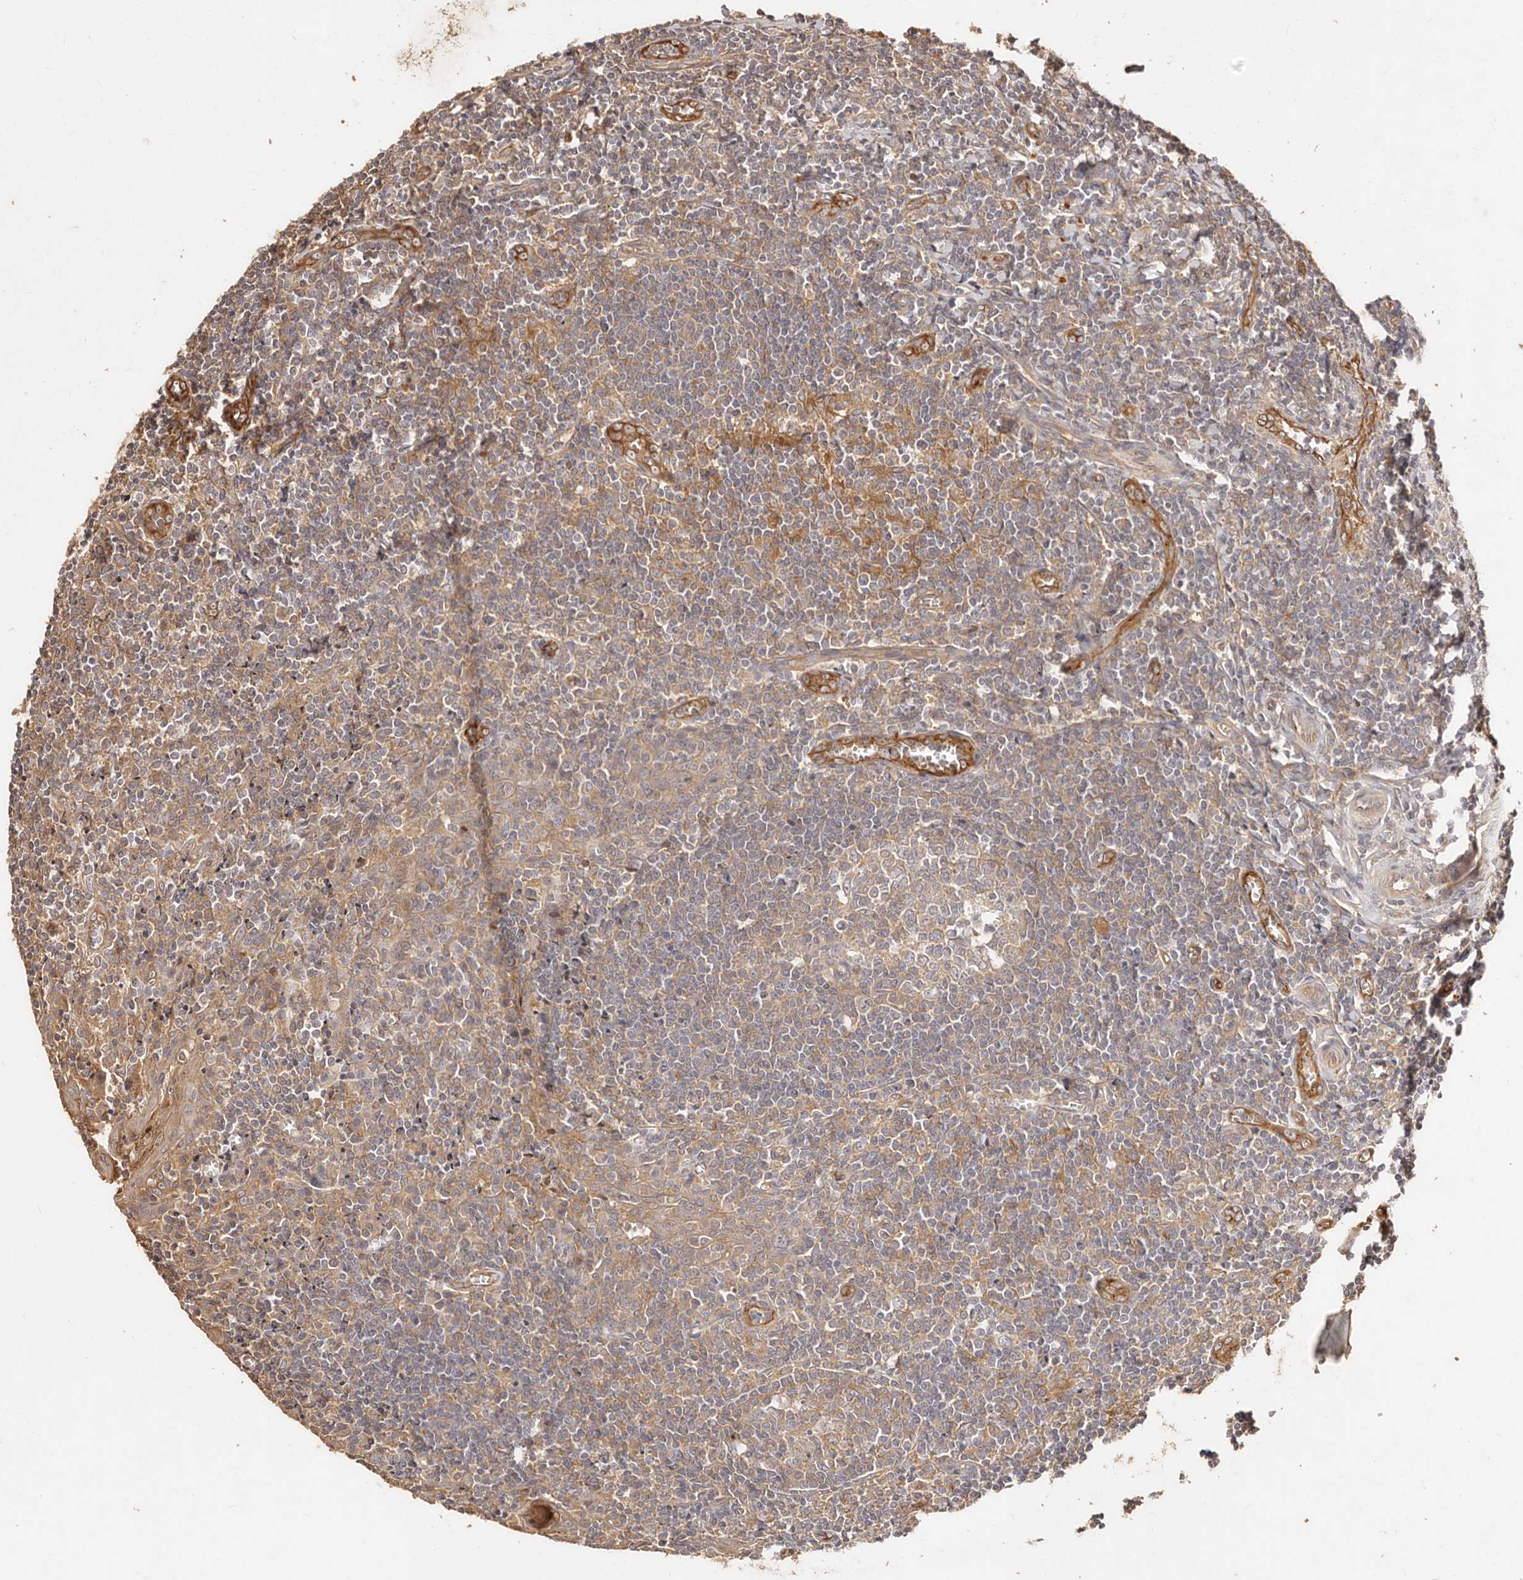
{"staining": {"intensity": "negative", "quantity": "none", "location": "none"}, "tissue": "tonsil", "cell_type": "Germinal center cells", "image_type": "normal", "snomed": [{"axis": "morphology", "description": "Normal tissue, NOS"}, {"axis": "topography", "description": "Tonsil"}], "caption": "DAB (3,3'-diaminobenzidine) immunohistochemical staining of benign human tonsil demonstrates no significant positivity in germinal center cells.", "gene": "CCL14", "patient": {"sex": "male", "age": 27}}